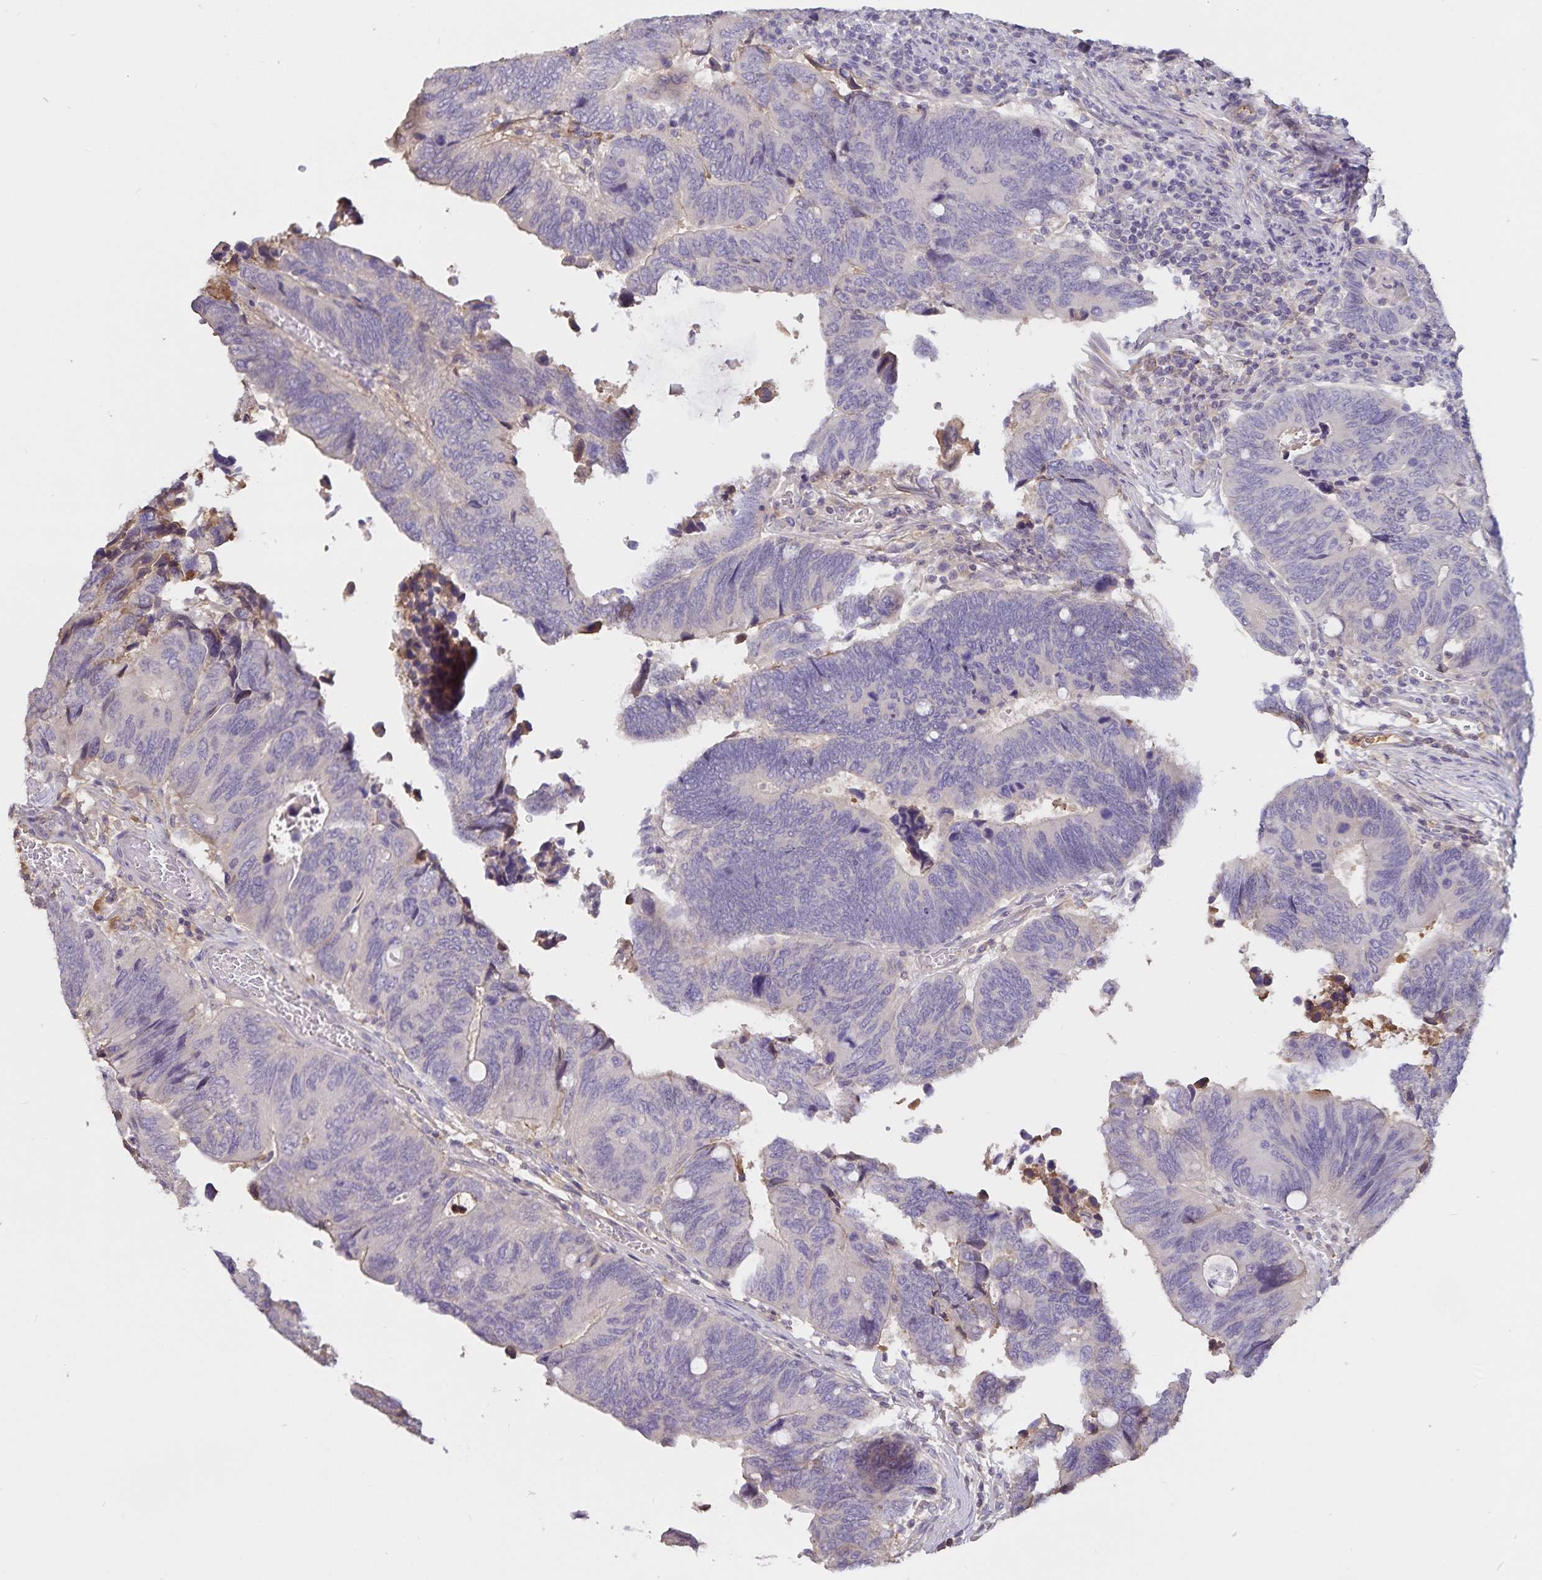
{"staining": {"intensity": "negative", "quantity": "none", "location": "none"}, "tissue": "colorectal cancer", "cell_type": "Tumor cells", "image_type": "cancer", "snomed": [{"axis": "morphology", "description": "Adenocarcinoma, NOS"}, {"axis": "topography", "description": "Colon"}], "caption": "Tumor cells show no significant protein staining in colorectal adenocarcinoma. (Brightfield microscopy of DAB IHC at high magnification).", "gene": "FGG", "patient": {"sex": "male", "age": 87}}